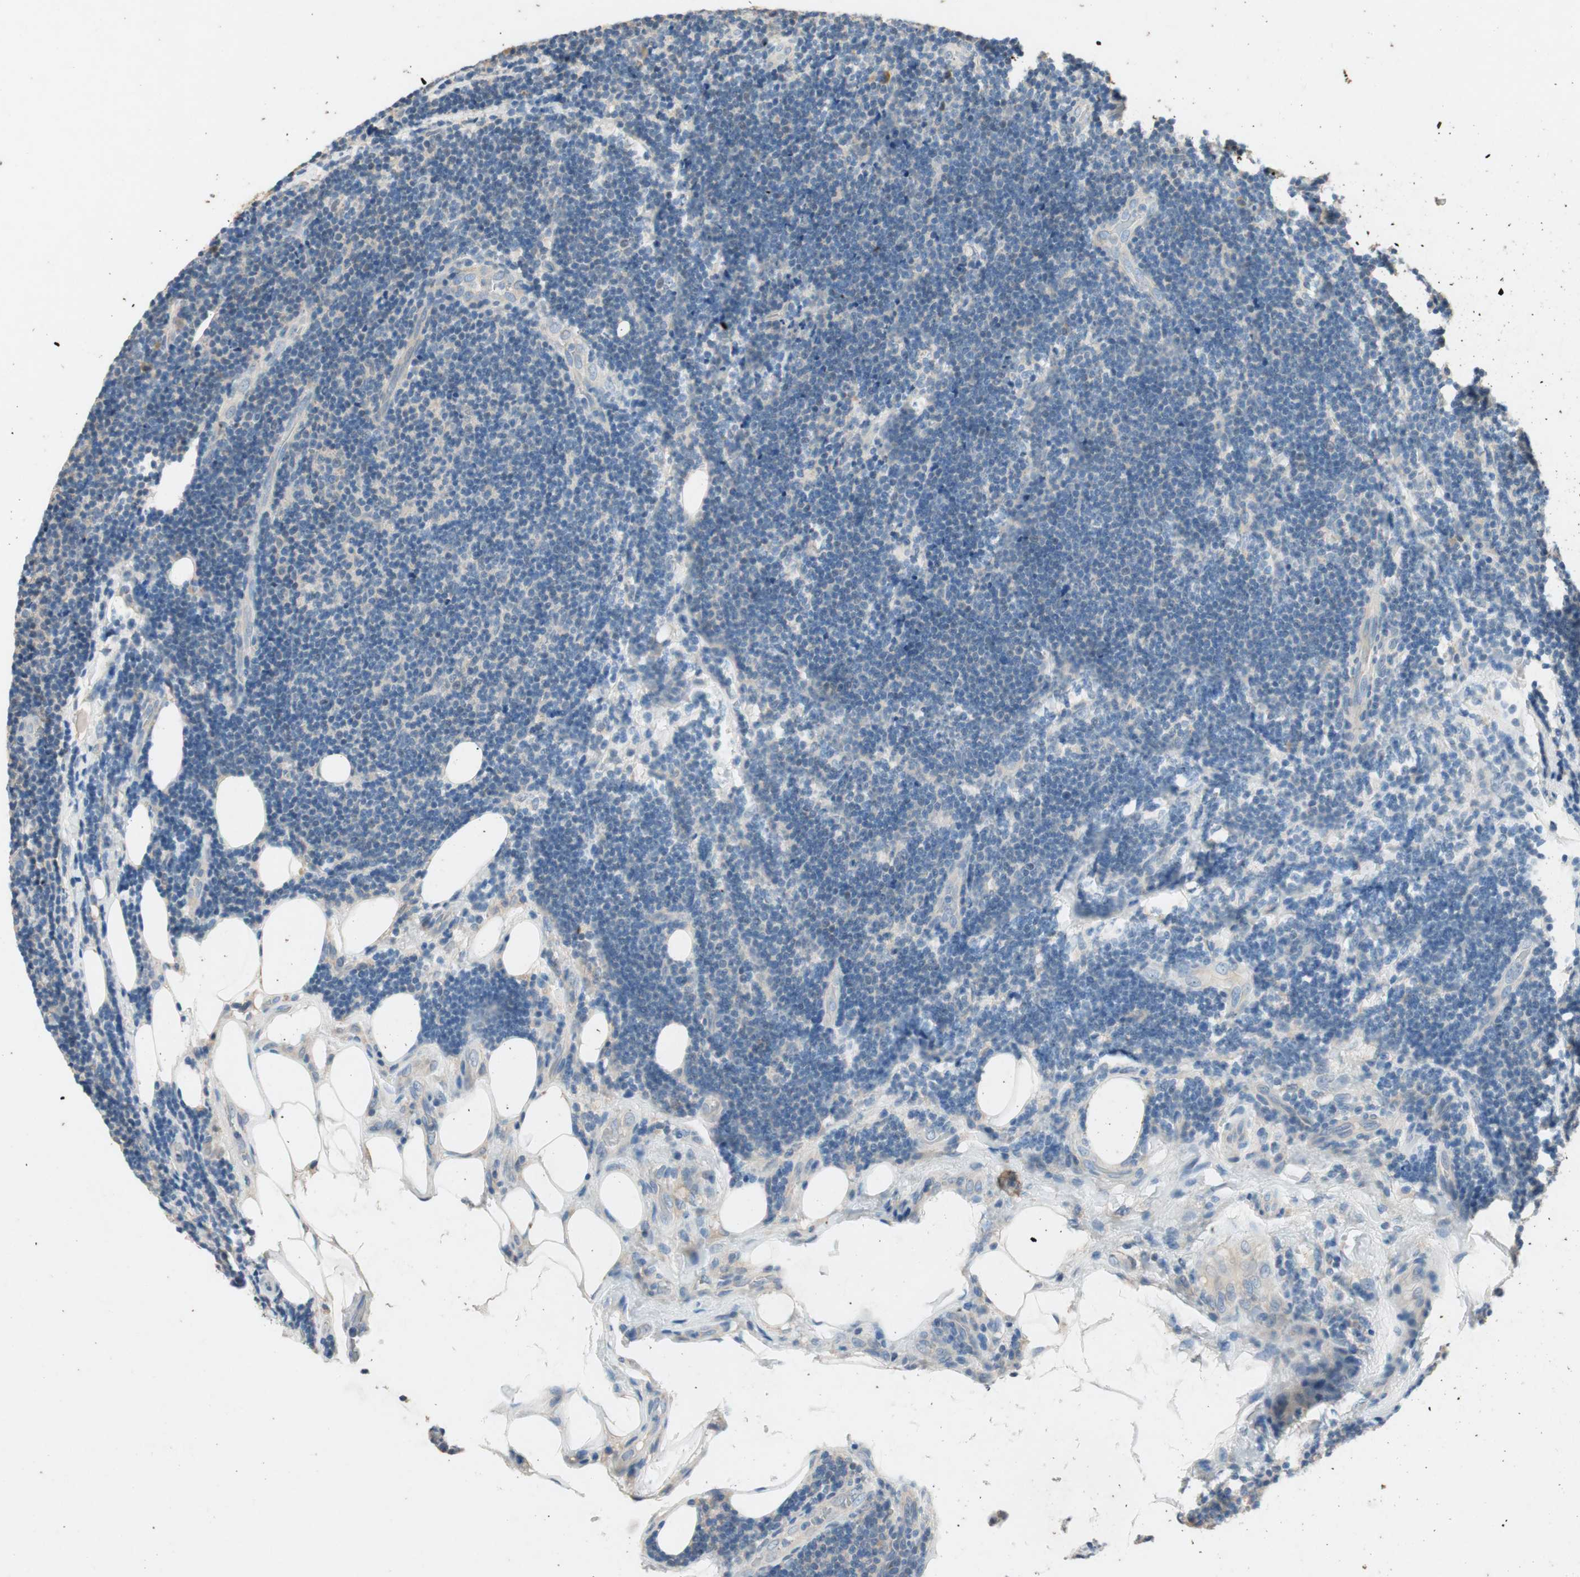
{"staining": {"intensity": "negative", "quantity": "none", "location": "none"}, "tissue": "lymphoma", "cell_type": "Tumor cells", "image_type": "cancer", "snomed": [{"axis": "morphology", "description": "Malignant lymphoma, non-Hodgkin's type, Low grade"}, {"axis": "topography", "description": "Lymph node"}], "caption": "The immunohistochemistry (IHC) micrograph has no significant expression in tumor cells of lymphoma tissue.", "gene": "SERPINB5", "patient": {"sex": "male", "age": 83}}